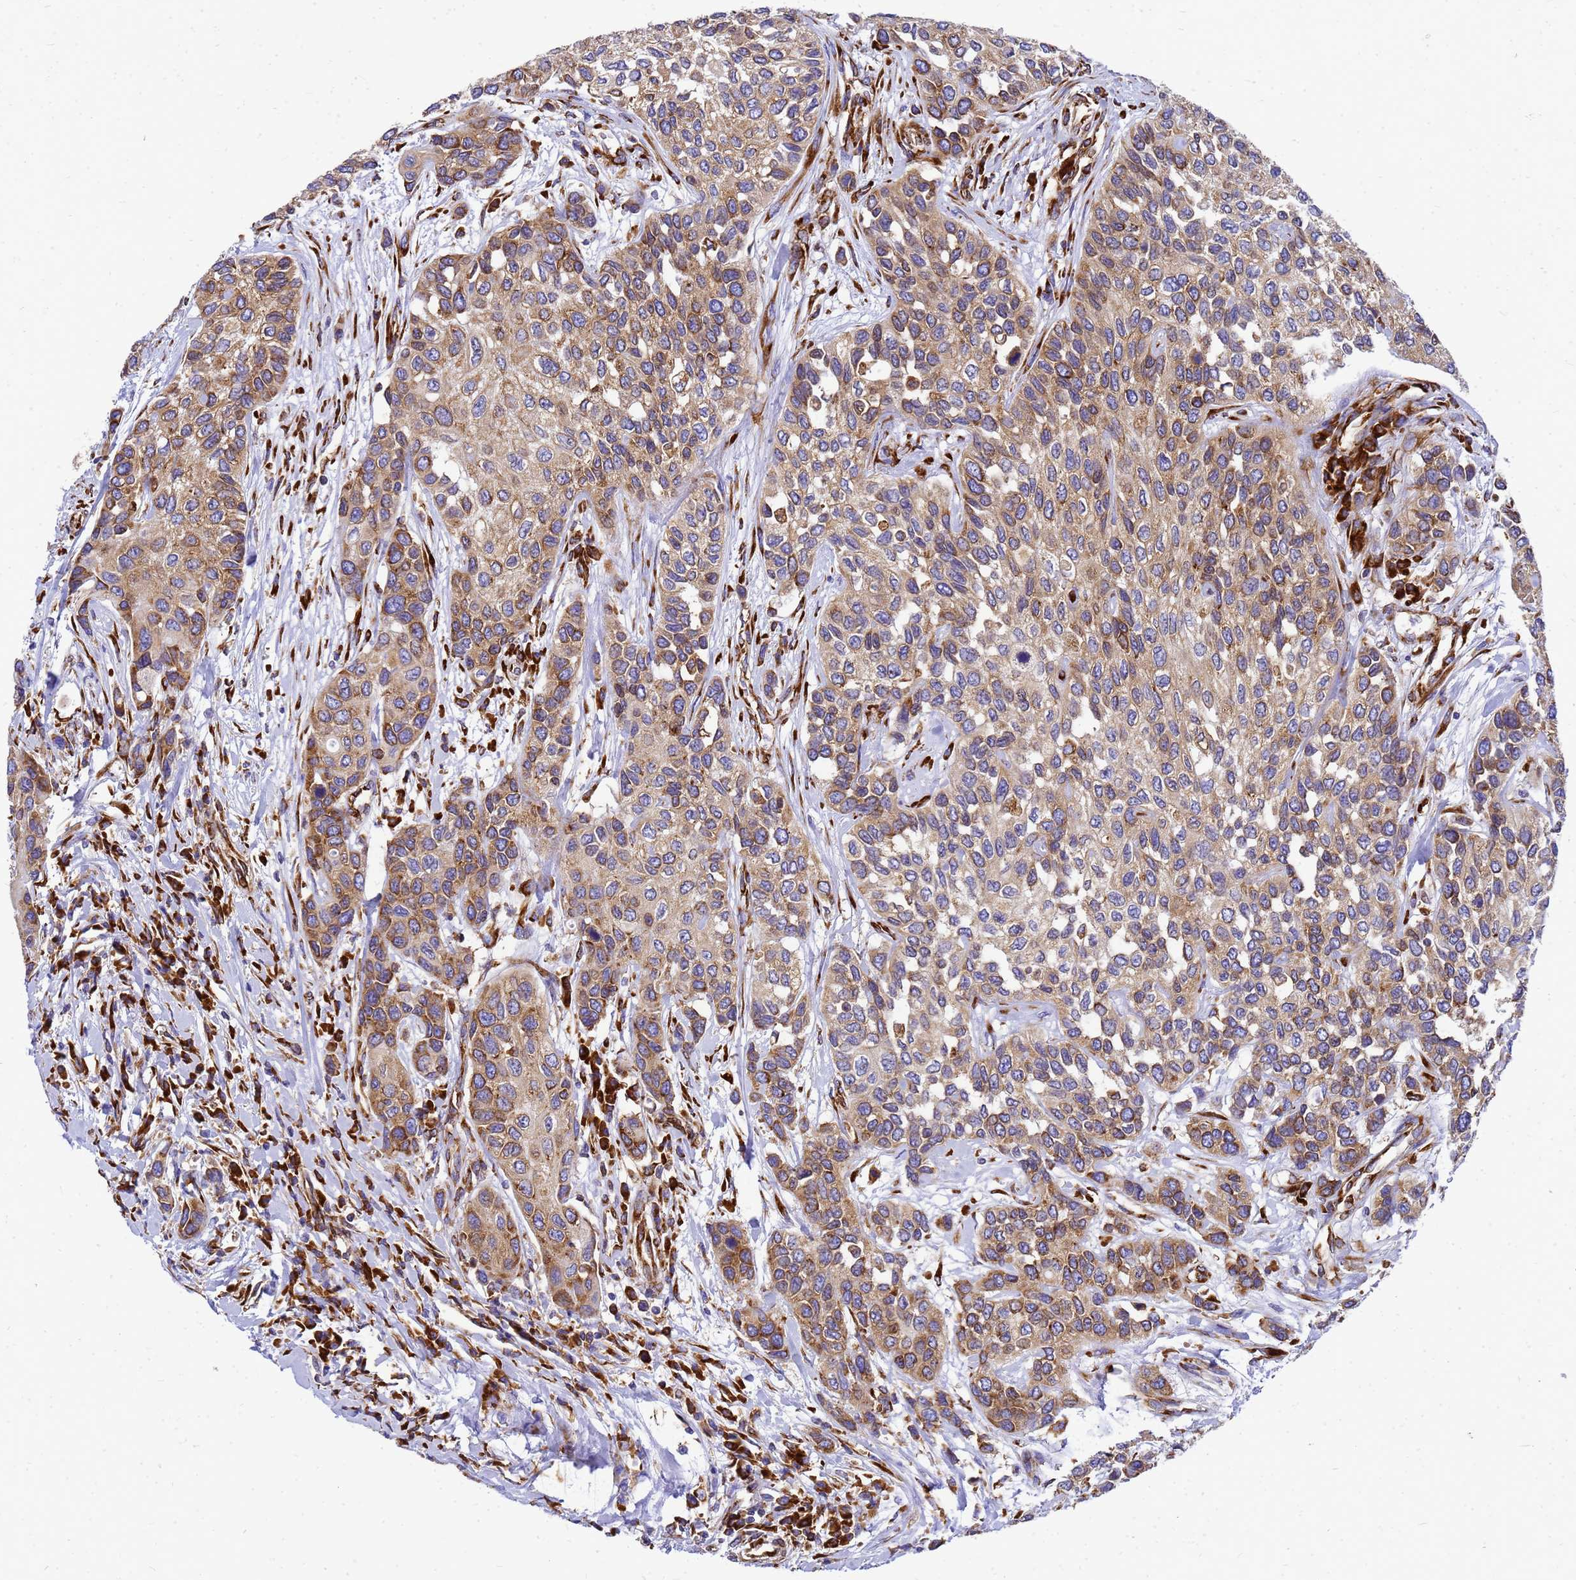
{"staining": {"intensity": "moderate", "quantity": ">75%", "location": "cytoplasmic/membranous"}, "tissue": "urothelial cancer", "cell_type": "Tumor cells", "image_type": "cancer", "snomed": [{"axis": "morphology", "description": "Normal tissue, NOS"}, {"axis": "morphology", "description": "Urothelial carcinoma, High grade"}, {"axis": "topography", "description": "Vascular tissue"}, {"axis": "topography", "description": "Urinary bladder"}], "caption": "High-power microscopy captured an immunohistochemistry (IHC) histopathology image of urothelial cancer, revealing moderate cytoplasmic/membranous positivity in approximately >75% of tumor cells.", "gene": "EEF1D", "patient": {"sex": "female", "age": 56}}